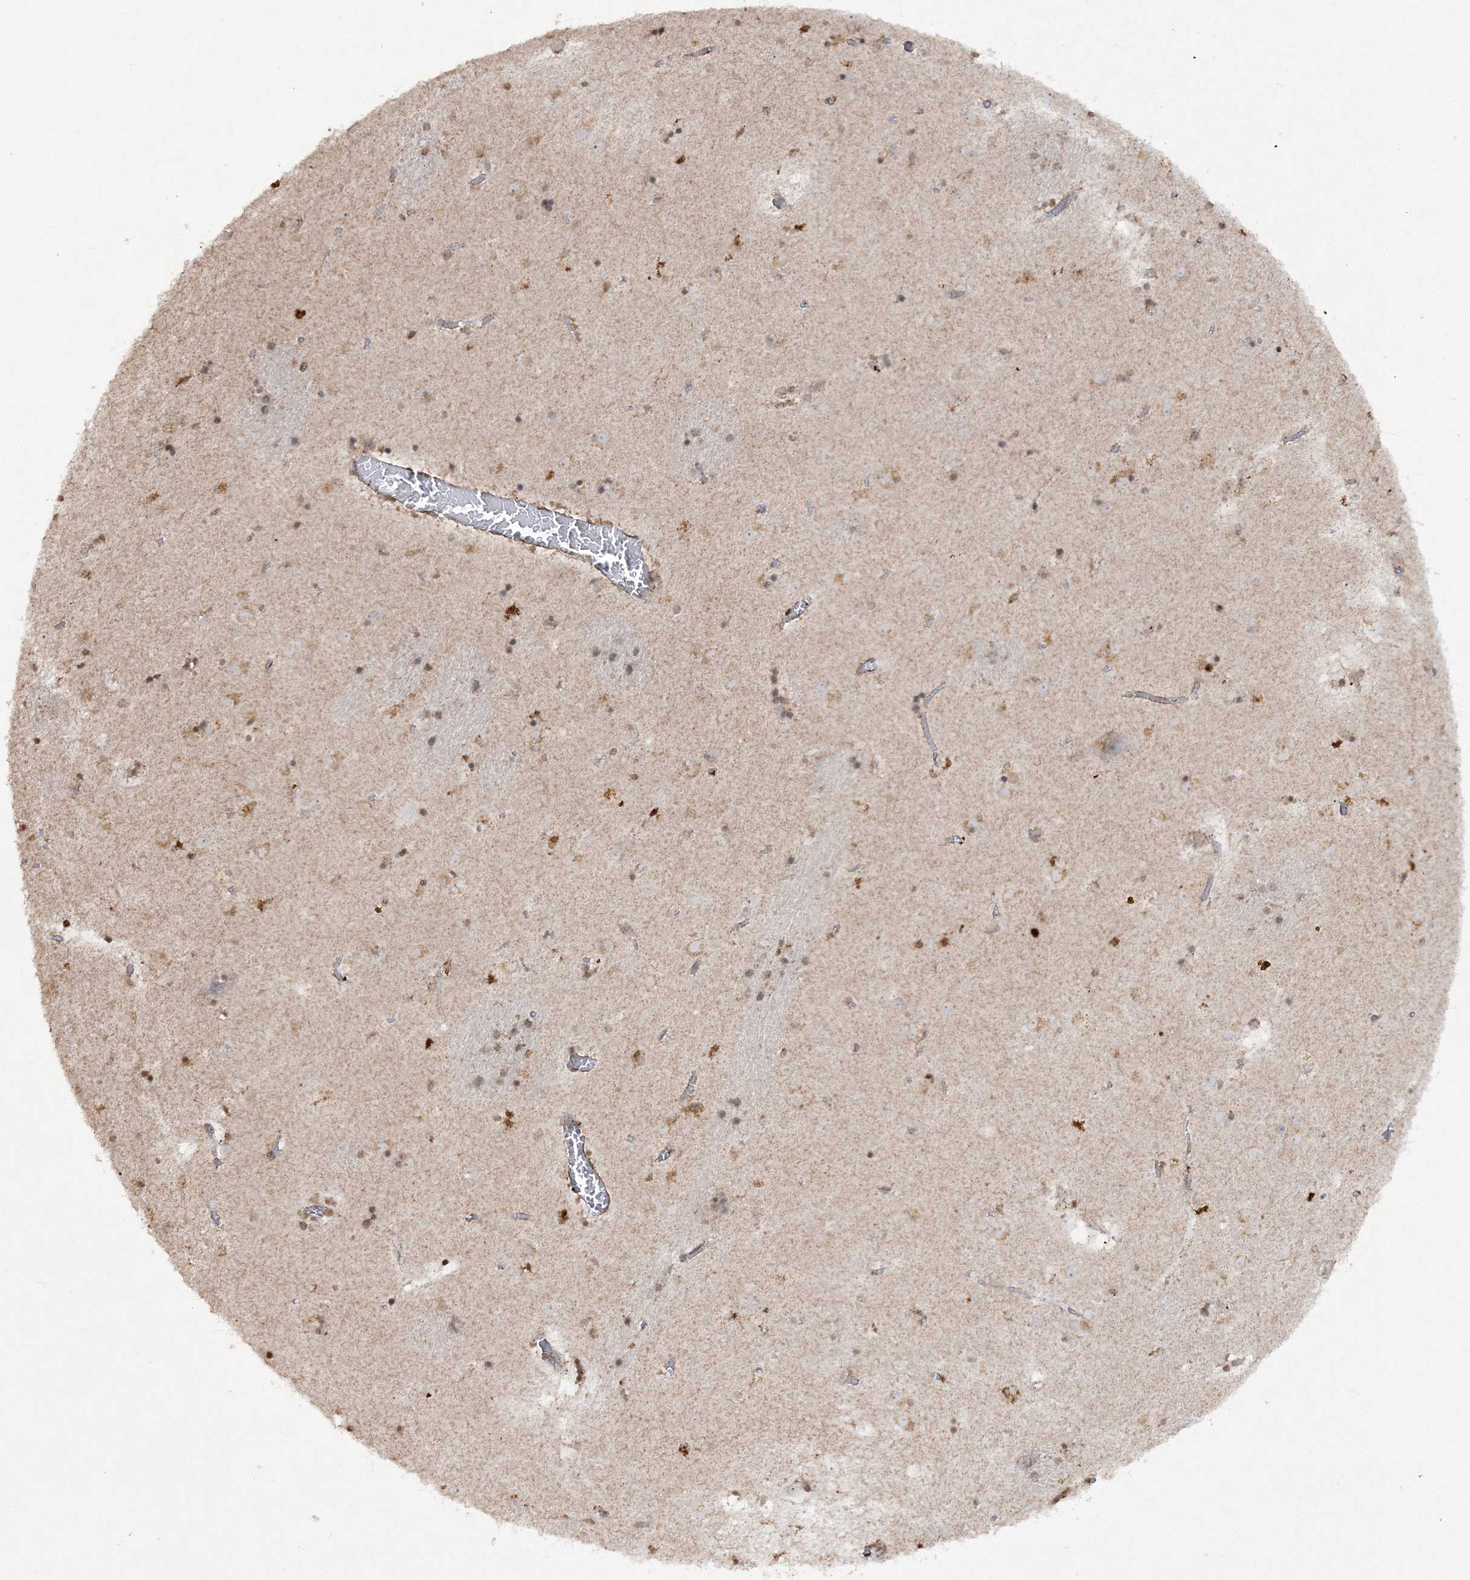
{"staining": {"intensity": "moderate", "quantity": ">75%", "location": "cytoplasmic/membranous"}, "tissue": "caudate", "cell_type": "Glial cells", "image_type": "normal", "snomed": [{"axis": "morphology", "description": "Normal tissue, NOS"}, {"axis": "topography", "description": "Lateral ventricle wall"}], "caption": "This photomicrograph displays normal caudate stained with immunohistochemistry (IHC) to label a protein in brown. The cytoplasmic/membranous of glial cells show moderate positivity for the protein. Nuclei are counter-stained blue.", "gene": "TTC7A", "patient": {"sex": "male", "age": 70}}